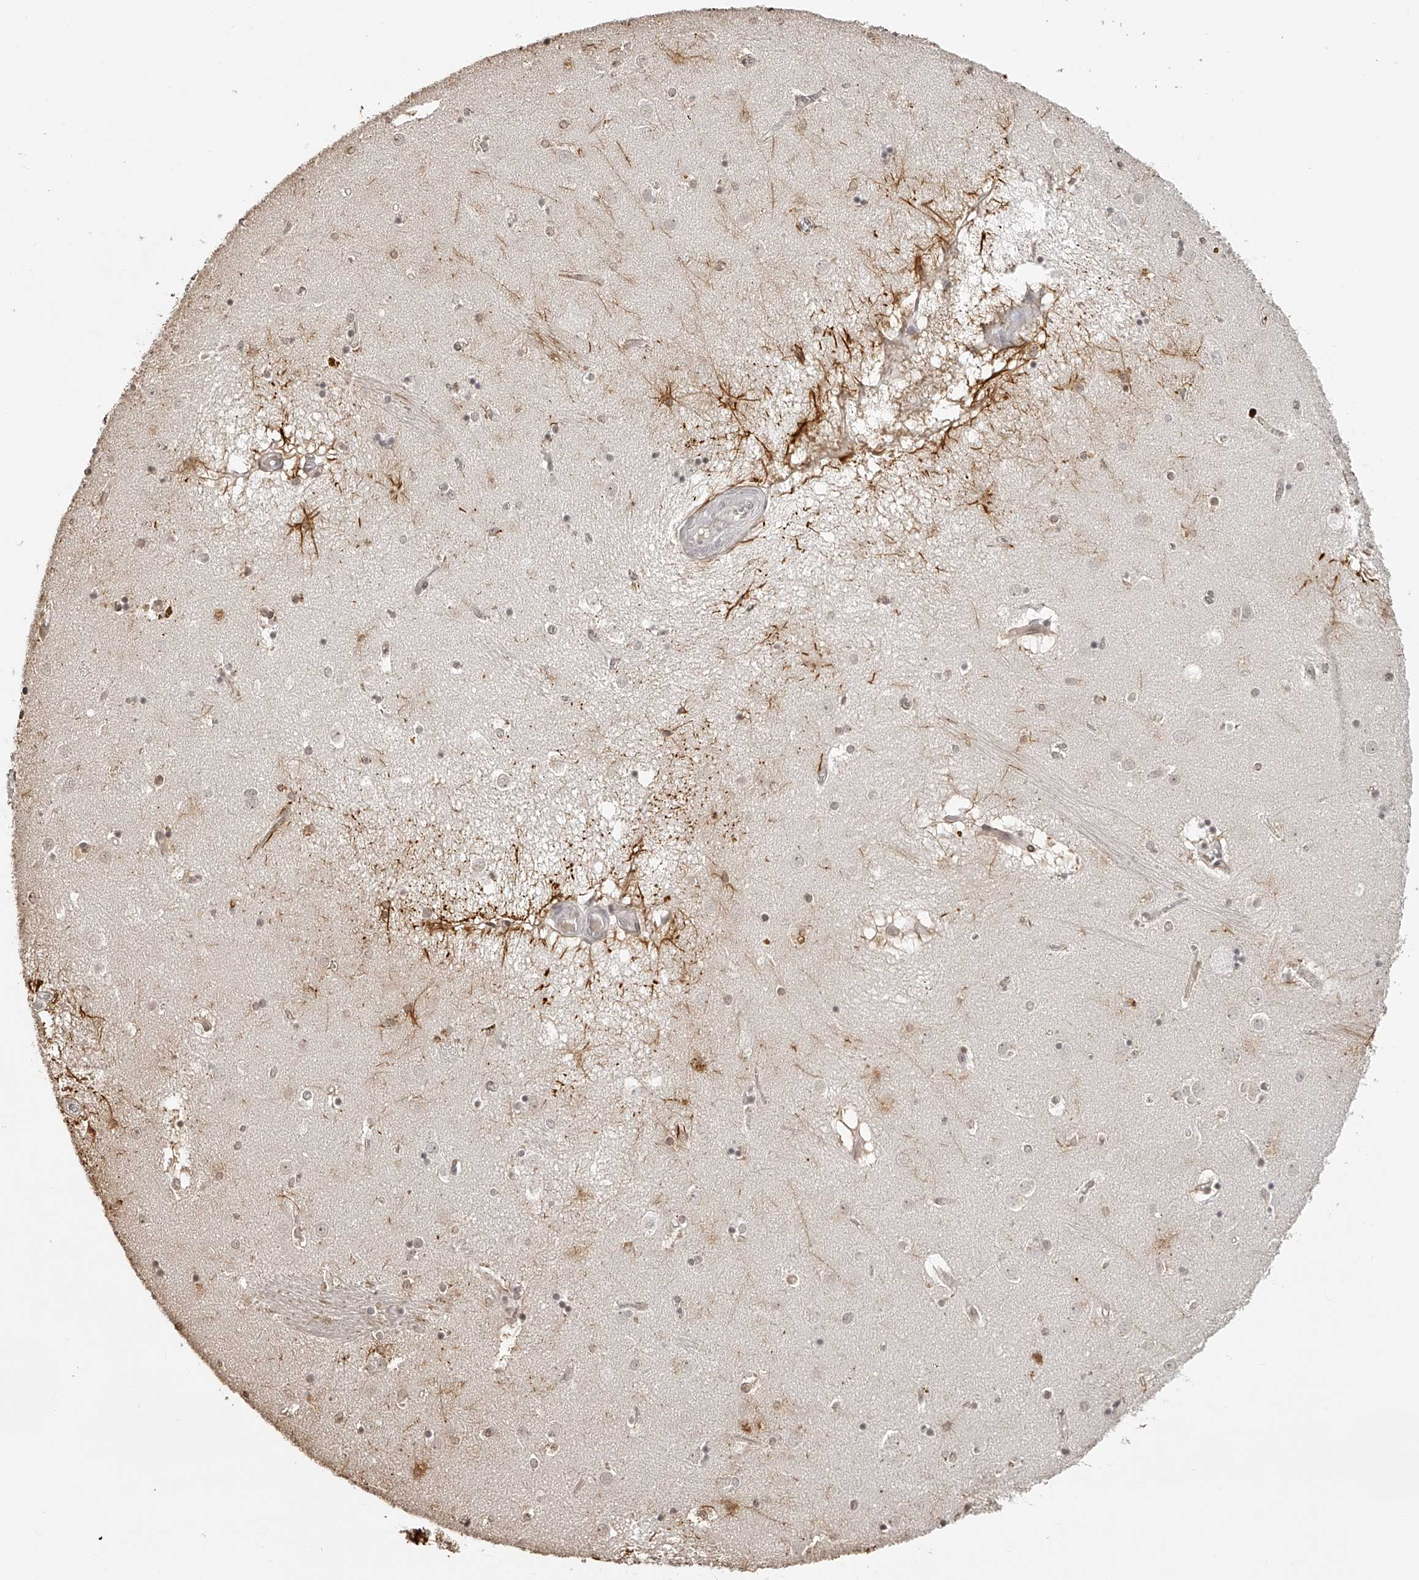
{"staining": {"intensity": "weak", "quantity": ">75%", "location": "cytoplasmic/membranous,nuclear"}, "tissue": "caudate", "cell_type": "Glial cells", "image_type": "normal", "snomed": [{"axis": "morphology", "description": "Normal tissue, NOS"}, {"axis": "topography", "description": "Lateral ventricle wall"}], "caption": "An image showing weak cytoplasmic/membranous,nuclear expression in about >75% of glial cells in normal caudate, as visualized by brown immunohistochemical staining.", "gene": "ZNF503", "patient": {"sex": "male", "age": 70}}